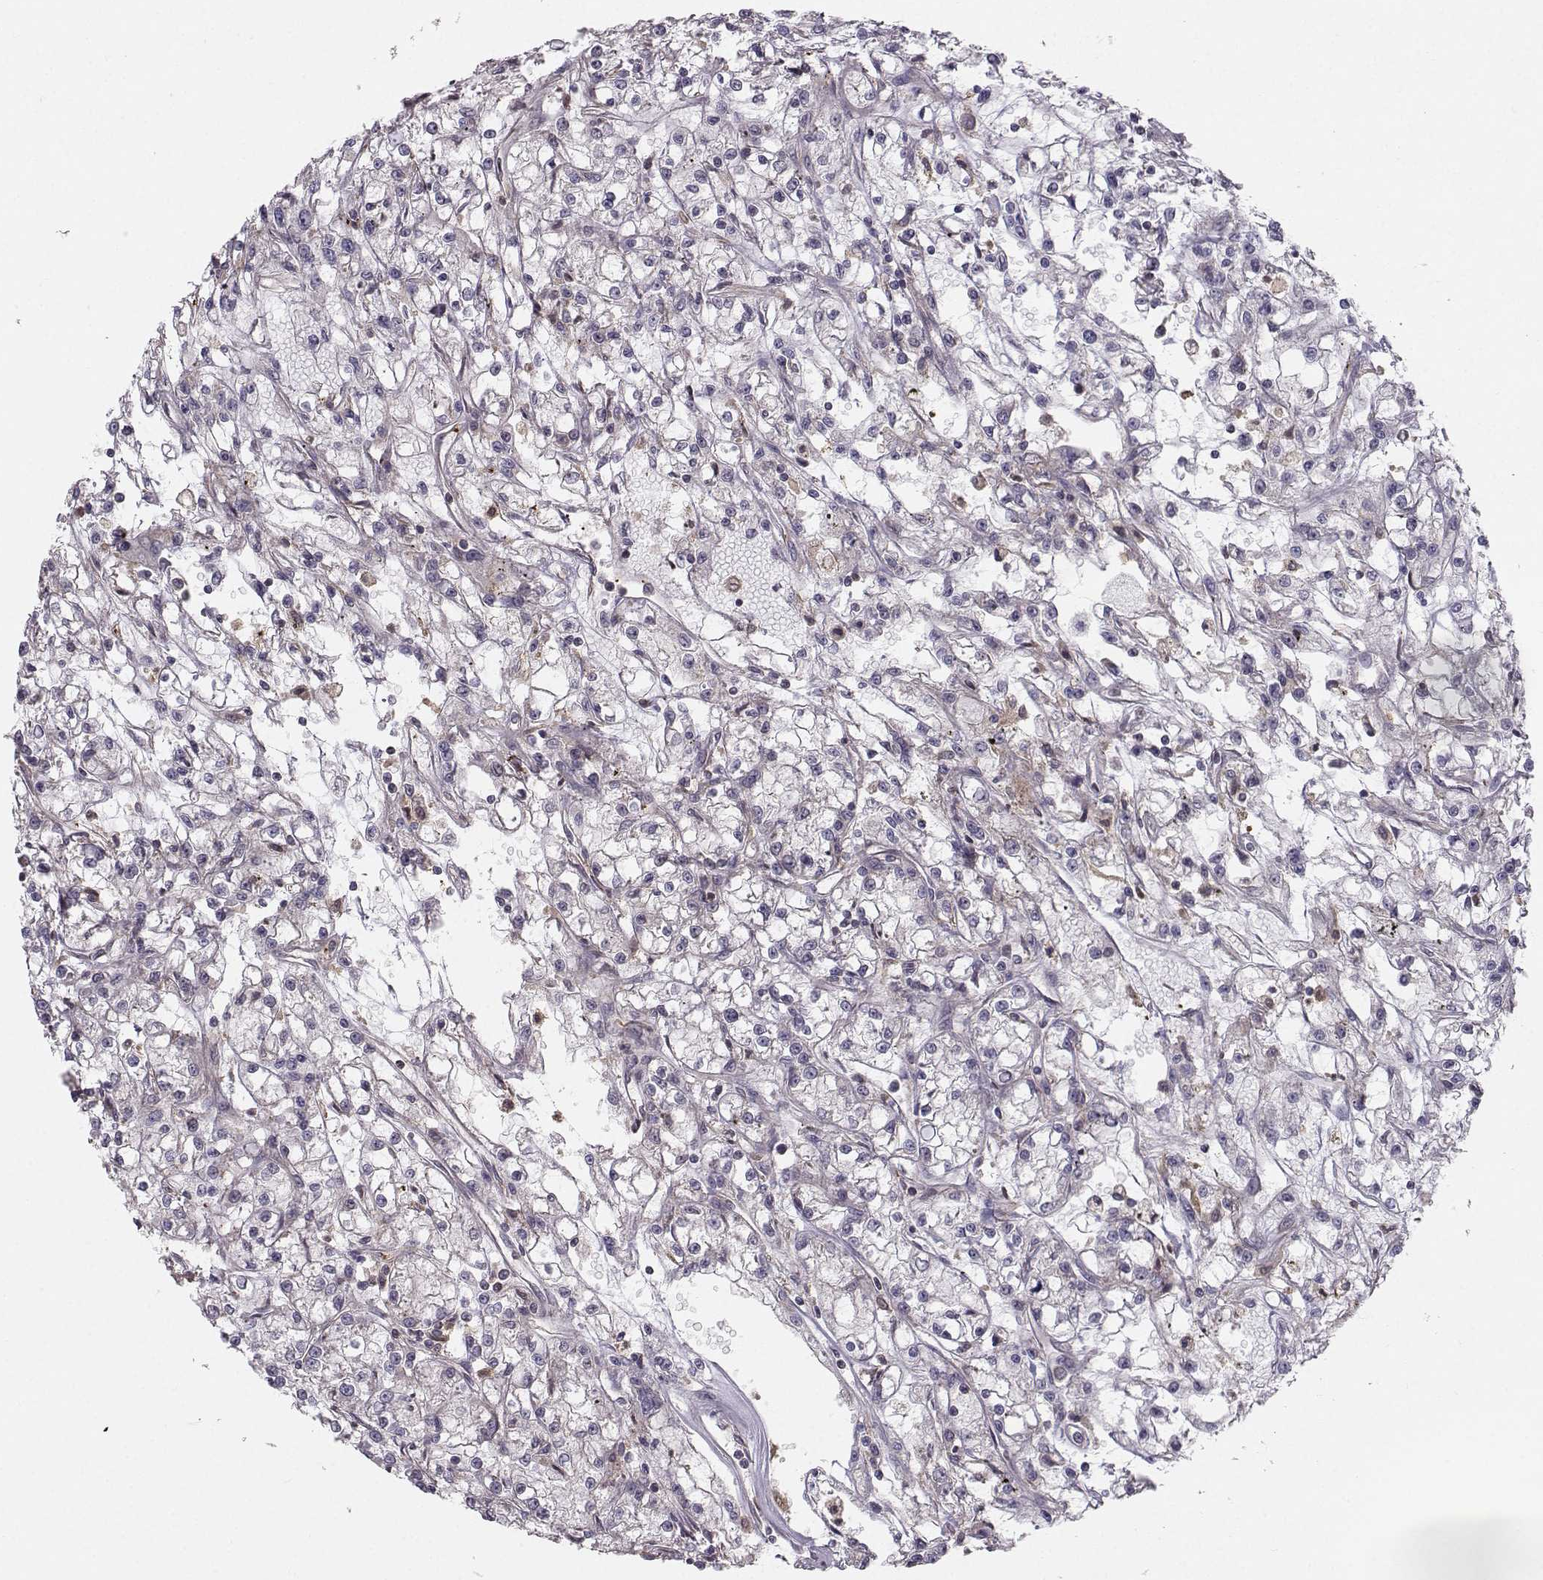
{"staining": {"intensity": "negative", "quantity": "none", "location": "none"}, "tissue": "renal cancer", "cell_type": "Tumor cells", "image_type": "cancer", "snomed": [{"axis": "morphology", "description": "Adenocarcinoma, NOS"}, {"axis": "topography", "description": "Kidney"}], "caption": "Adenocarcinoma (renal) stained for a protein using IHC shows no staining tumor cells.", "gene": "ASB16", "patient": {"sex": "female", "age": 59}}